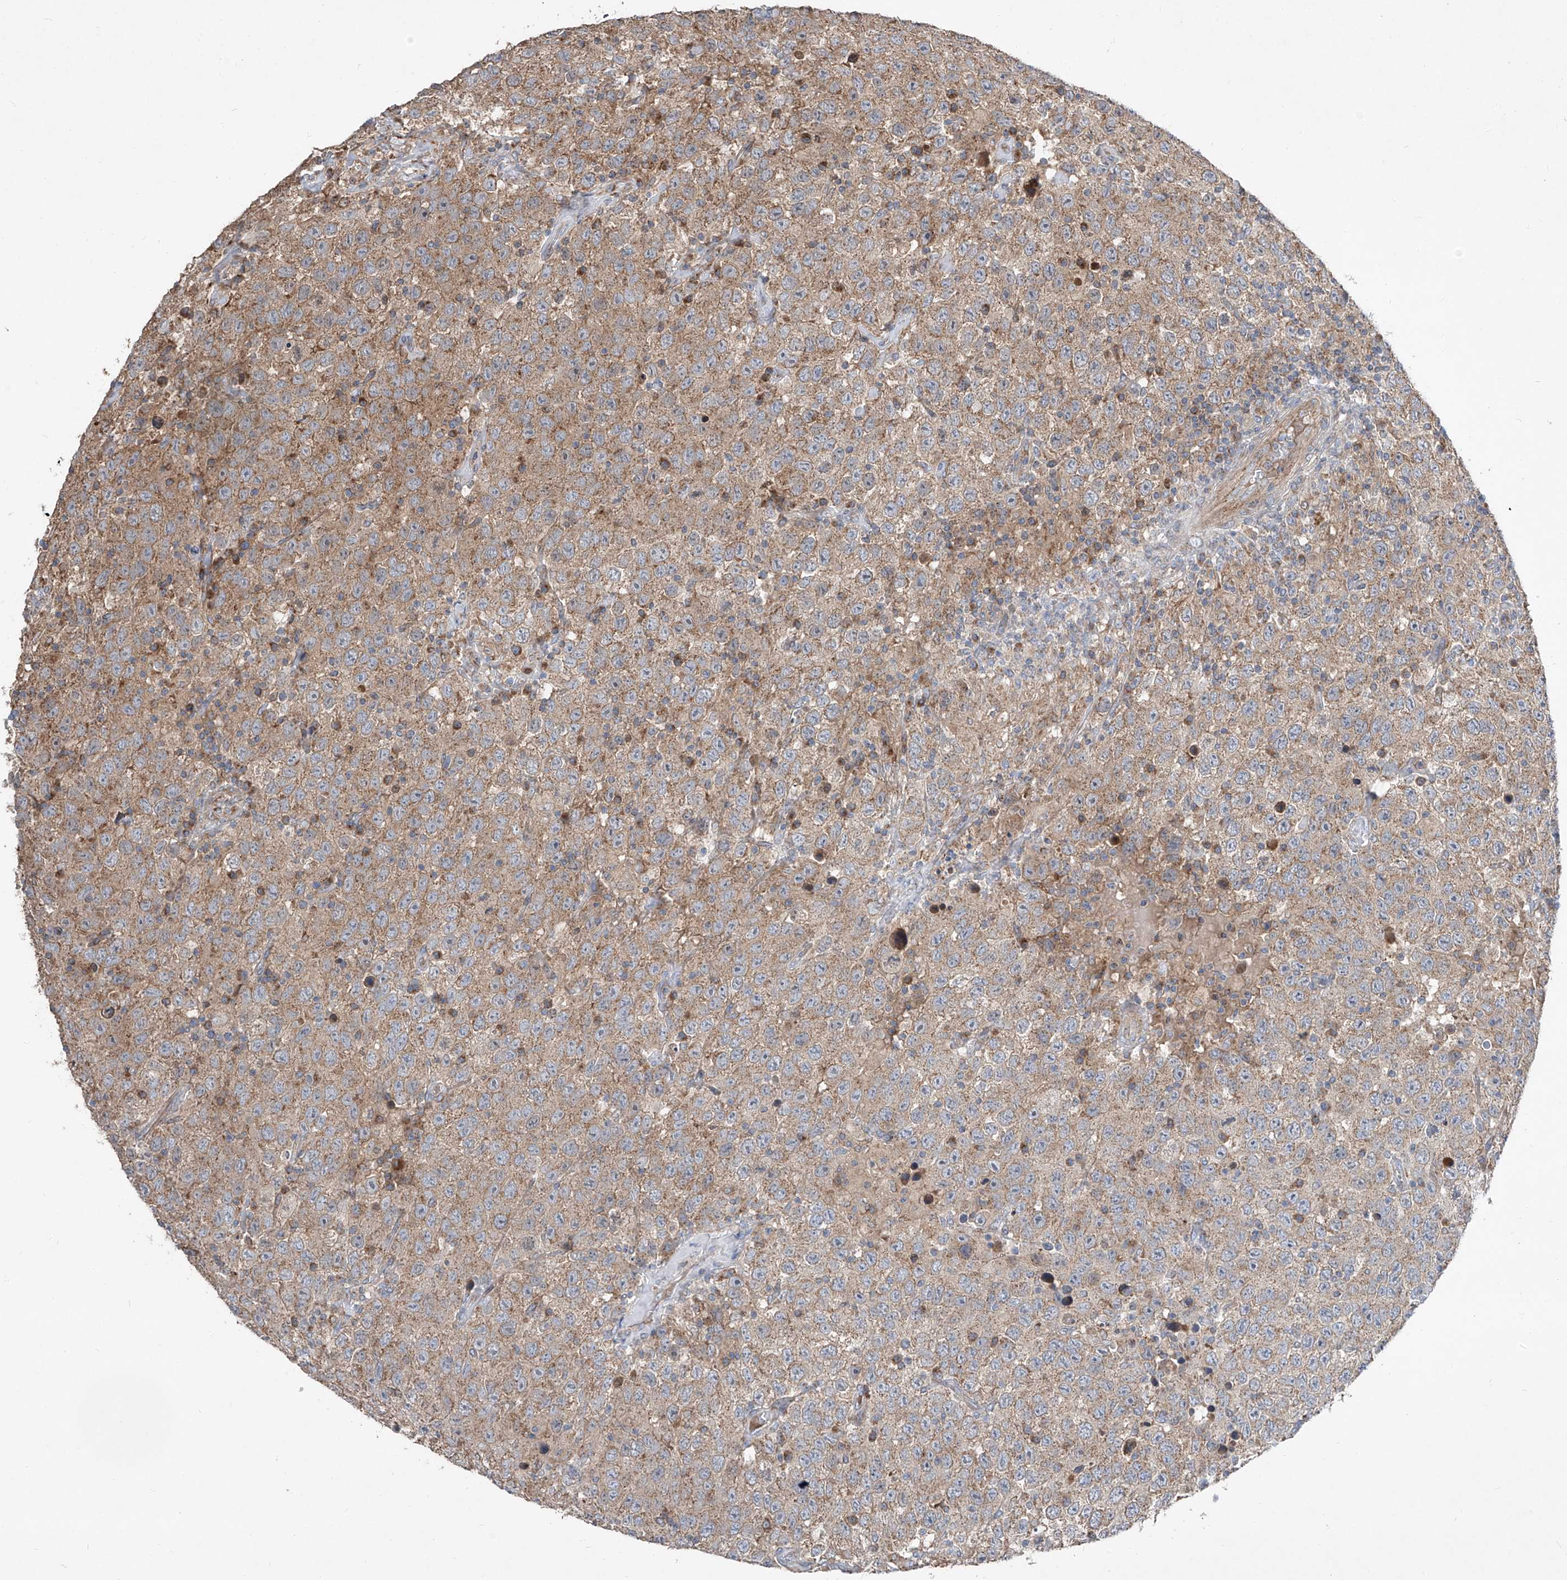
{"staining": {"intensity": "moderate", "quantity": ">75%", "location": "cytoplasmic/membranous"}, "tissue": "testis cancer", "cell_type": "Tumor cells", "image_type": "cancer", "snomed": [{"axis": "morphology", "description": "Seminoma, NOS"}, {"axis": "topography", "description": "Testis"}], "caption": "Testis cancer was stained to show a protein in brown. There is medium levels of moderate cytoplasmic/membranous positivity in about >75% of tumor cells.", "gene": "ABCD3", "patient": {"sex": "male", "age": 41}}